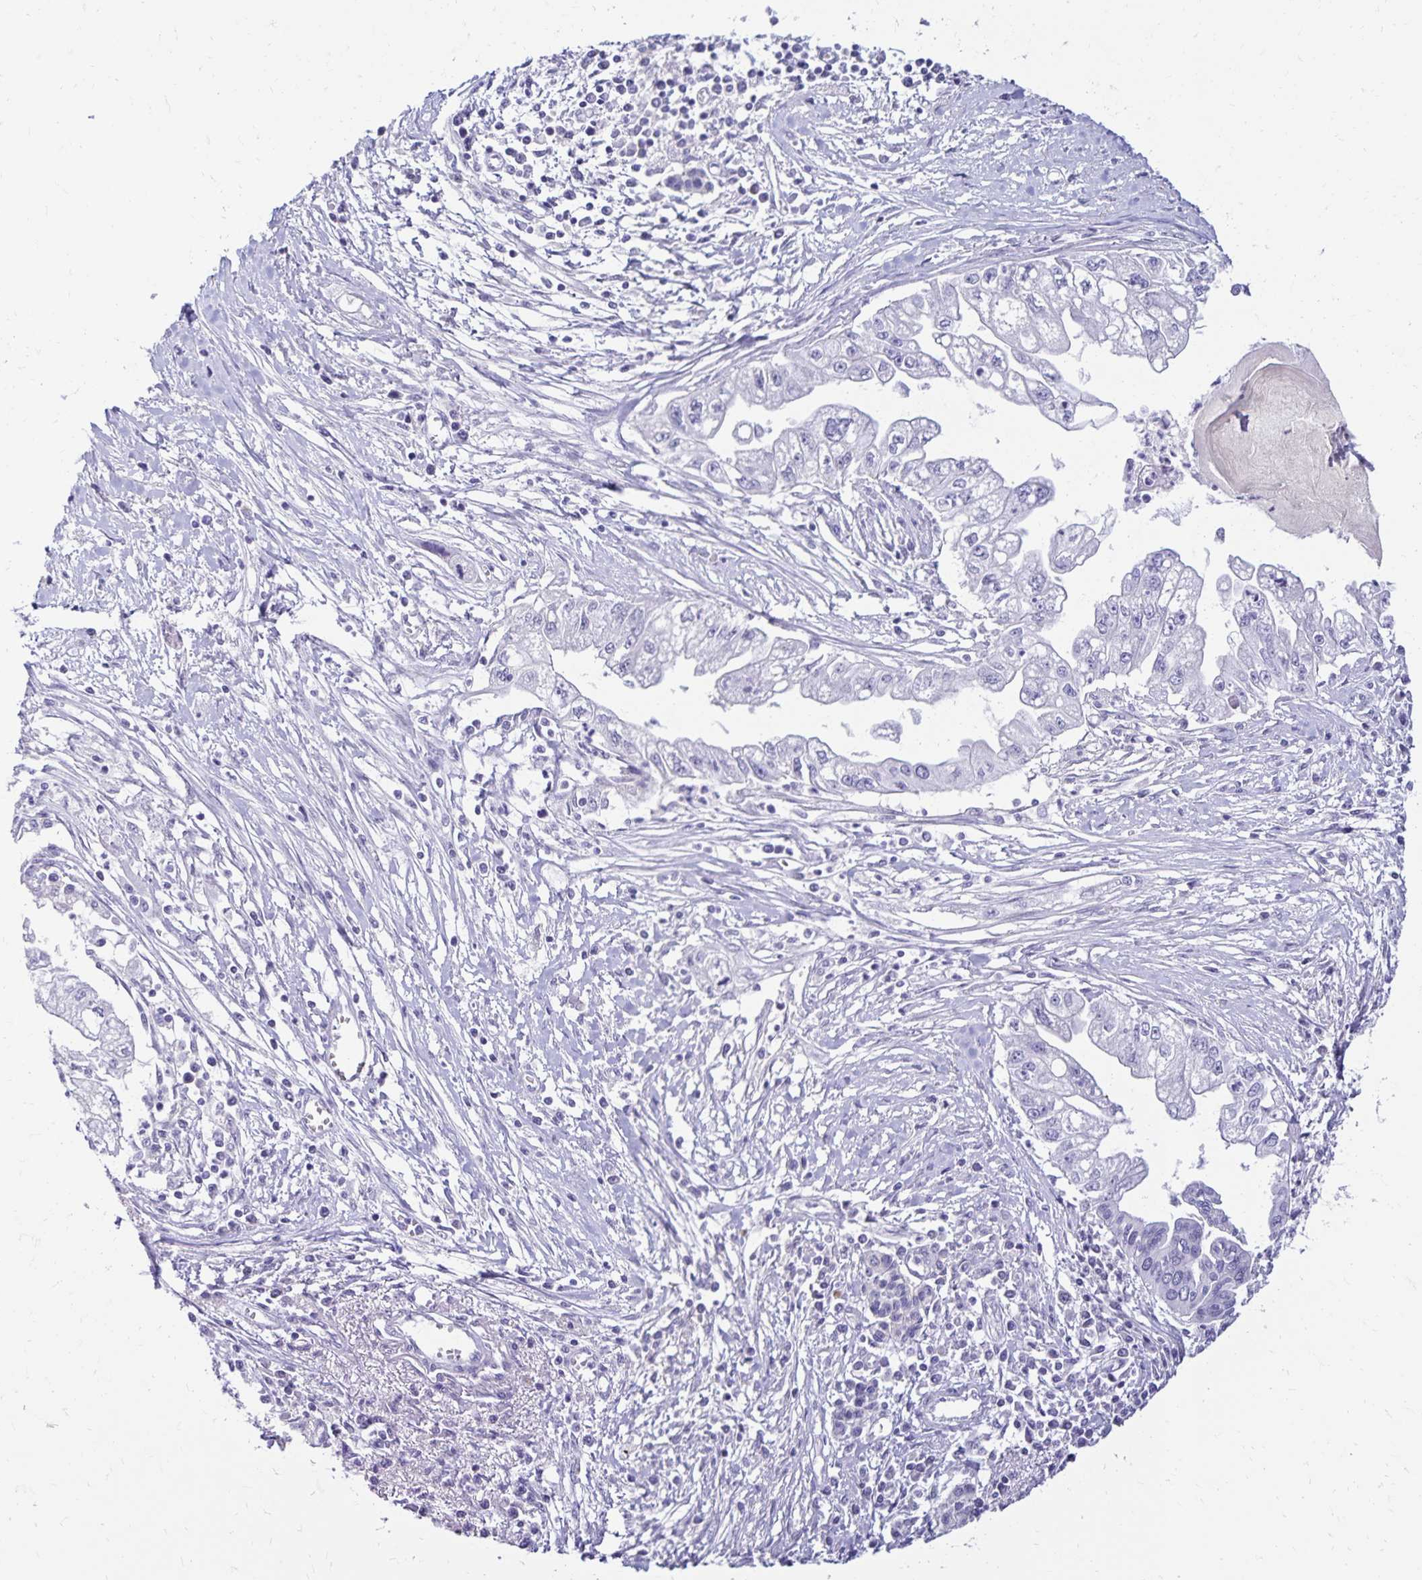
{"staining": {"intensity": "negative", "quantity": "none", "location": "none"}, "tissue": "pancreatic cancer", "cell_type": "Tumor cells", "image_type": "cancer", "snomed": [{"axis": "morphology", "description": "Adenocarcinoma, NOS"}, {"axis": "topography", "description": "Pancreas"}], "caption": "IHC histopathology image of neoplastic tissue: pancreatic cancer stained with DAB (3,3'-diaminobenzidine) shows no significant protein positivity in tumor cells.", "gene": "FAM166C", "patient": {"sex": "male", "age": 70}}